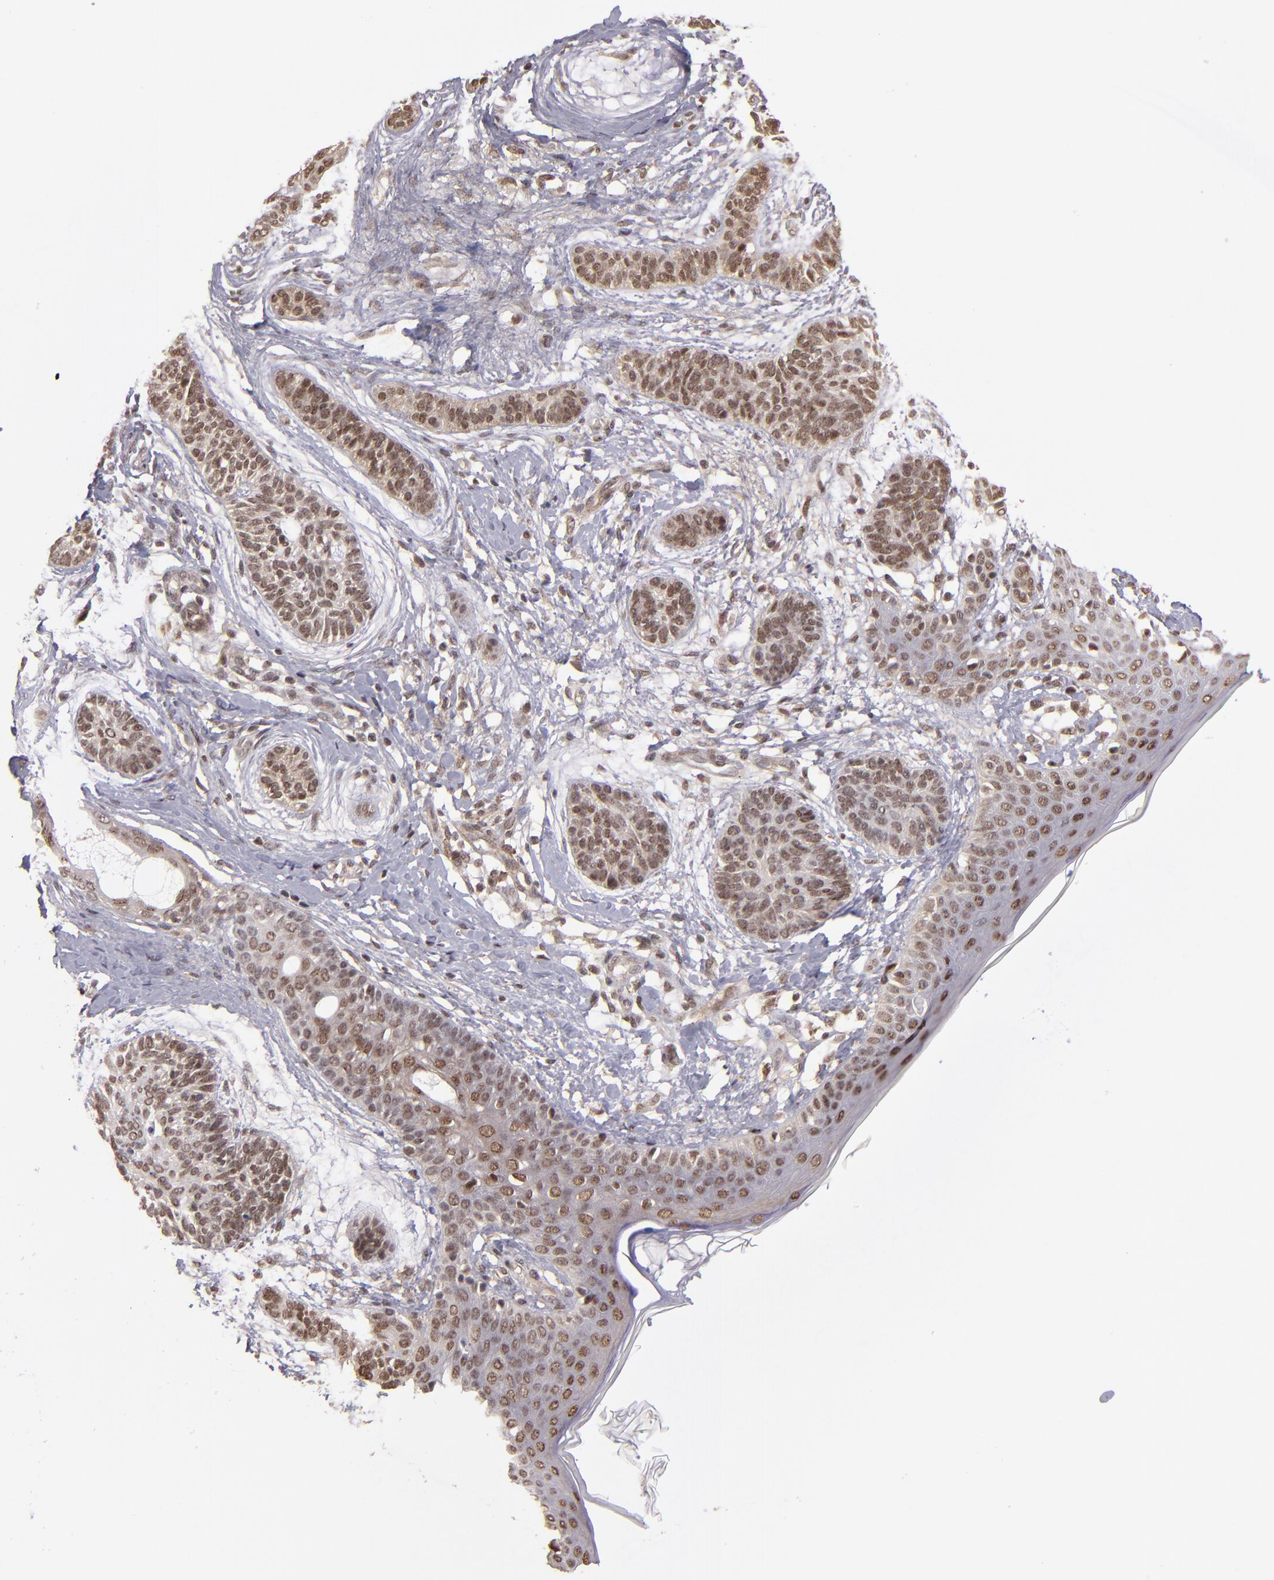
{"staining": {"intensity": "moderate", "quantity": ">75%", "location": "nuclear"}, "tissue": "skin cancer", "cell_type": "Tumor cells", "image_type": "cancer", "snomed": [{"axis": "morphology", "description": "Normal tissue, NOS"}, {"axis": "morphology", "description": "Basal cell carcinoma"}, {"axis": "topography", "description": "Skin"}], "caption": "Immunohistochemical staining of skin basal cell carcinoma reveals medium levels of moderate nuclear protein positivity in approximately >75% of tumor cells.", "gene": "ABHD12B", "patient": {"sex": "male", "age": 63}}